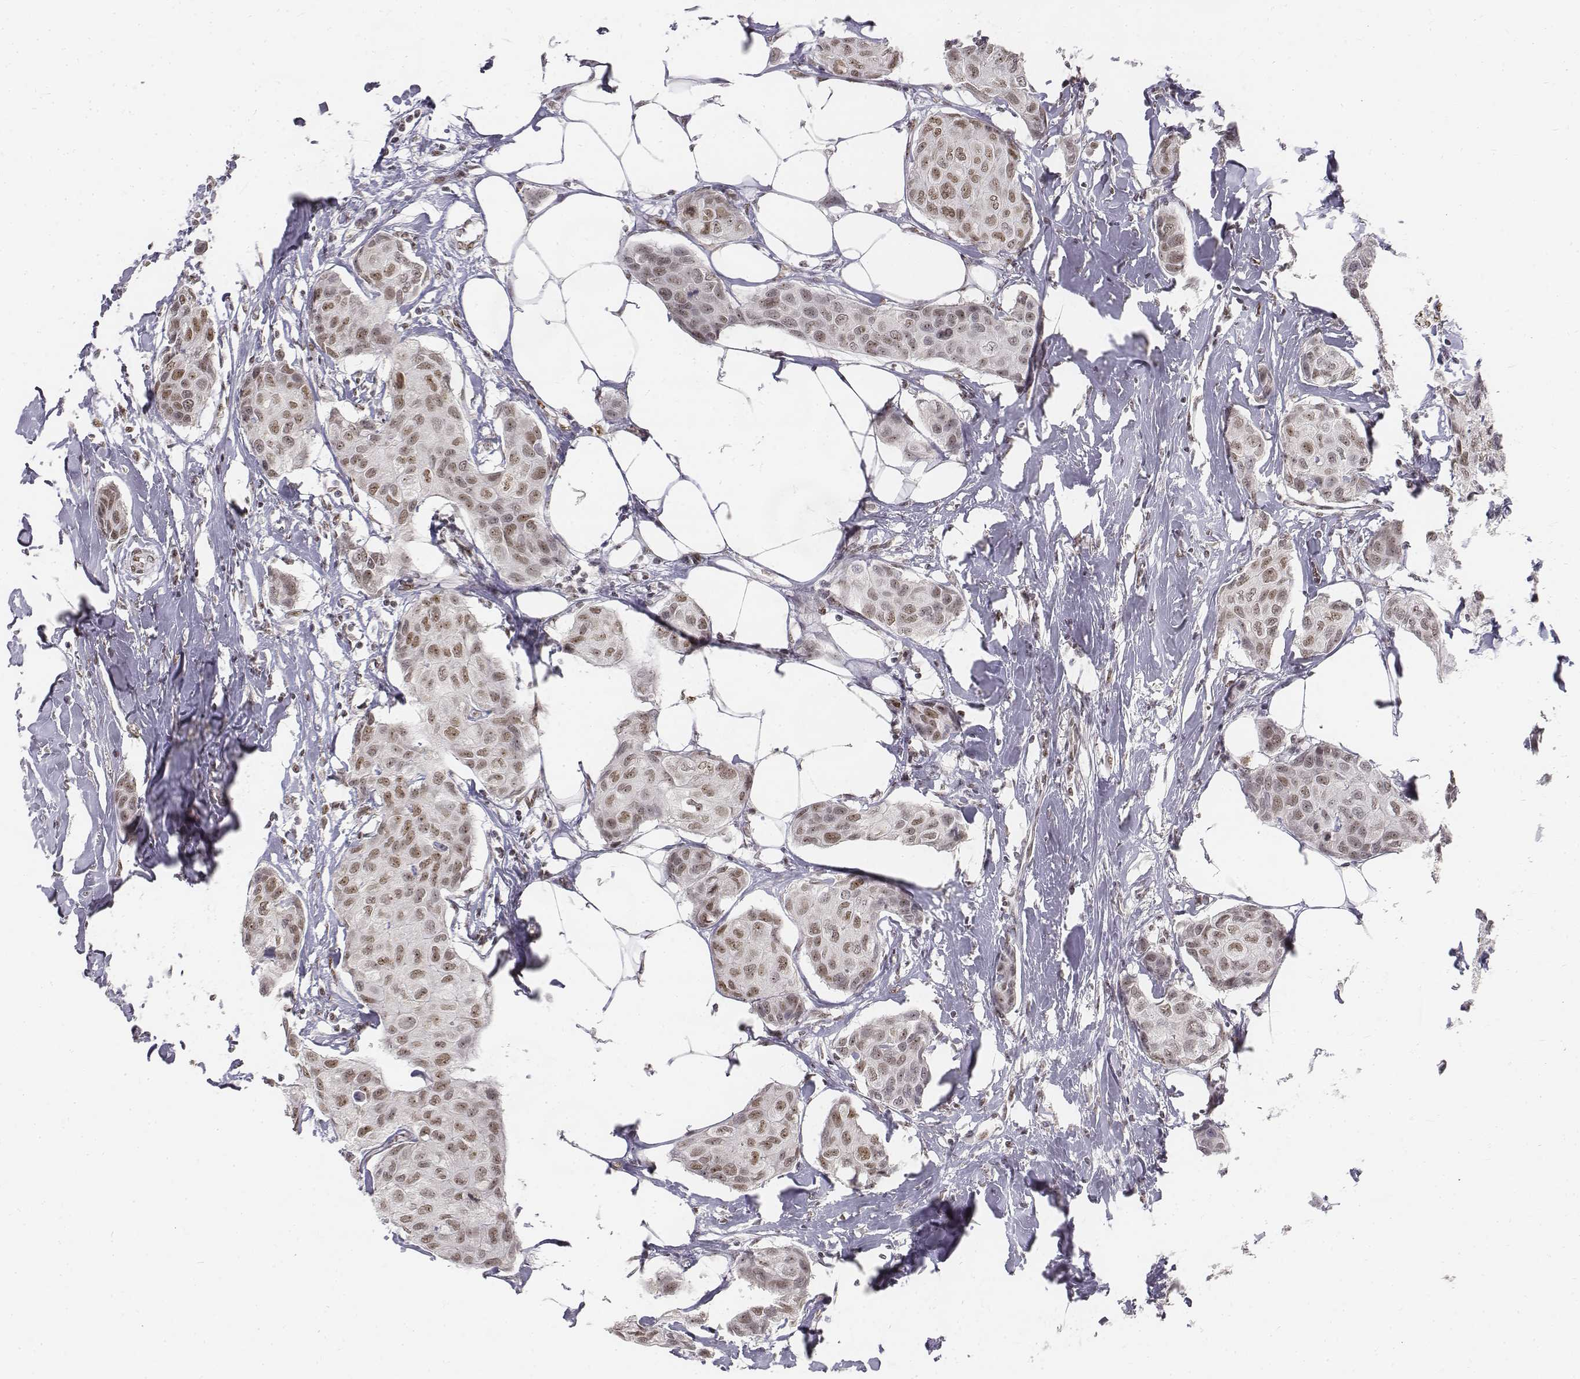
{"staining": {"intensity": "moderate", "quantity": "<25%", "location": "nuclear"}, "tissue": "breast cancer", "cell_type": "Tumor cells", "image_type": "cancer", "snomed": [{"axis": "morphology", "description": "Duct carcinoma"}, {"axis": "topography", "description": "Breast"}], "caption": "This is an image of immunohistochemistry staining of infiltrating ductal carcinoma (breast), which shows moderate positivity in the nuclear of tumor cells.", "gene": "PHF6", "patient": {"sex": "female", "age": 80}}